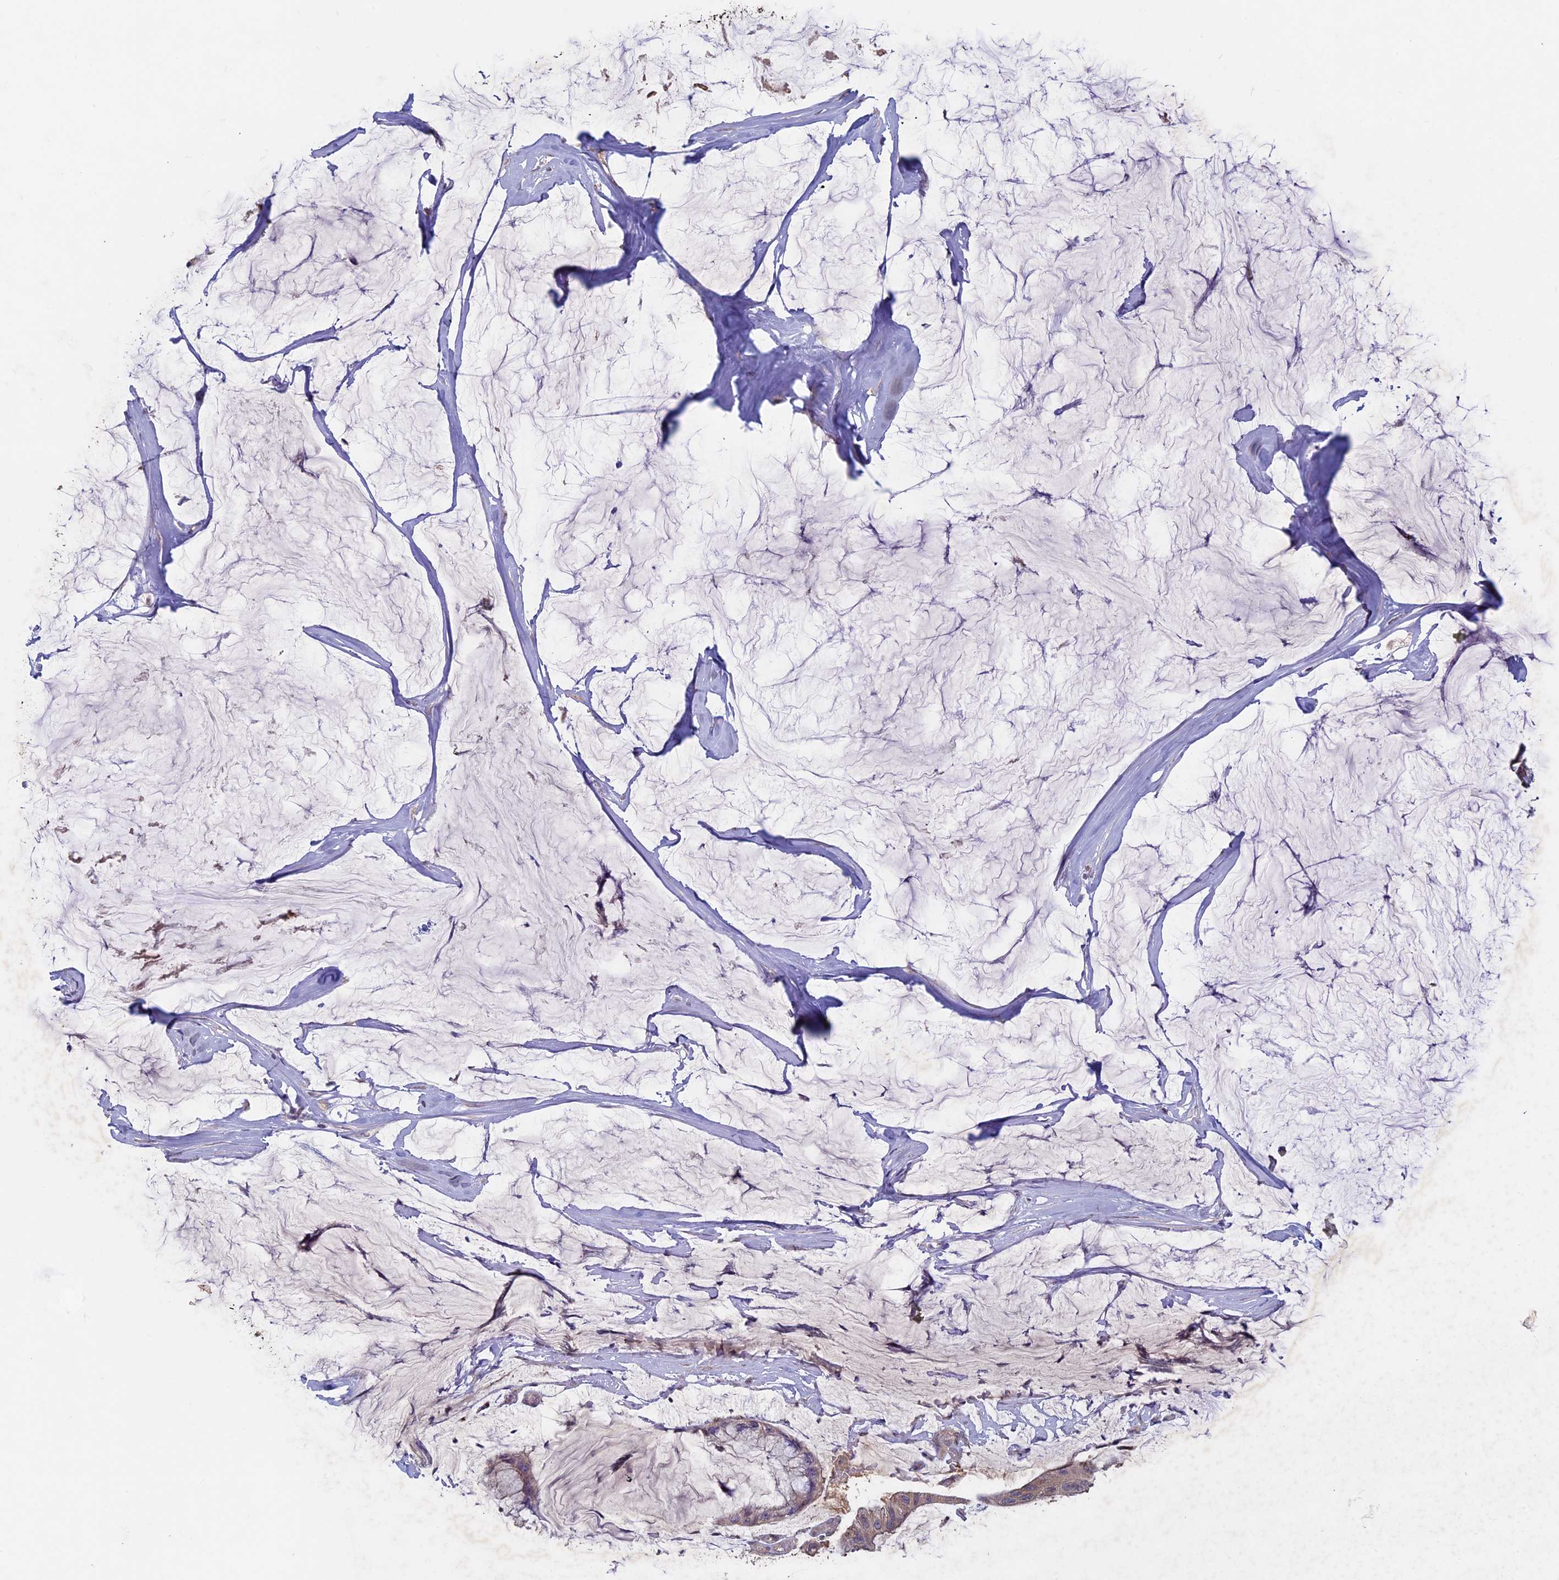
{"staining": {"intensity": "weak", "quantity": "25%-75%", "location": "cytoplasmic/membranous"}, "tissue": "ovarian cancer", "cell_type": "Tumor cells", "image_type": "cancer", "snomed": [{"axis": "morphology", "description": "Cystadenocarcinoma, mucinous, NOS"}, {"axis": "topography", "description": "Ovary"}], "caption": "IHC histopathology image of mucinous cystadenocarcinoma (ovarian) stained for a protein (brown), which exhibits low levels of weak cytoplasmic/membranous staining in approximately 25%-75% of tumor cells.", "gene": "RCCD1", "patient": {"sex": "female", "age": 39}}